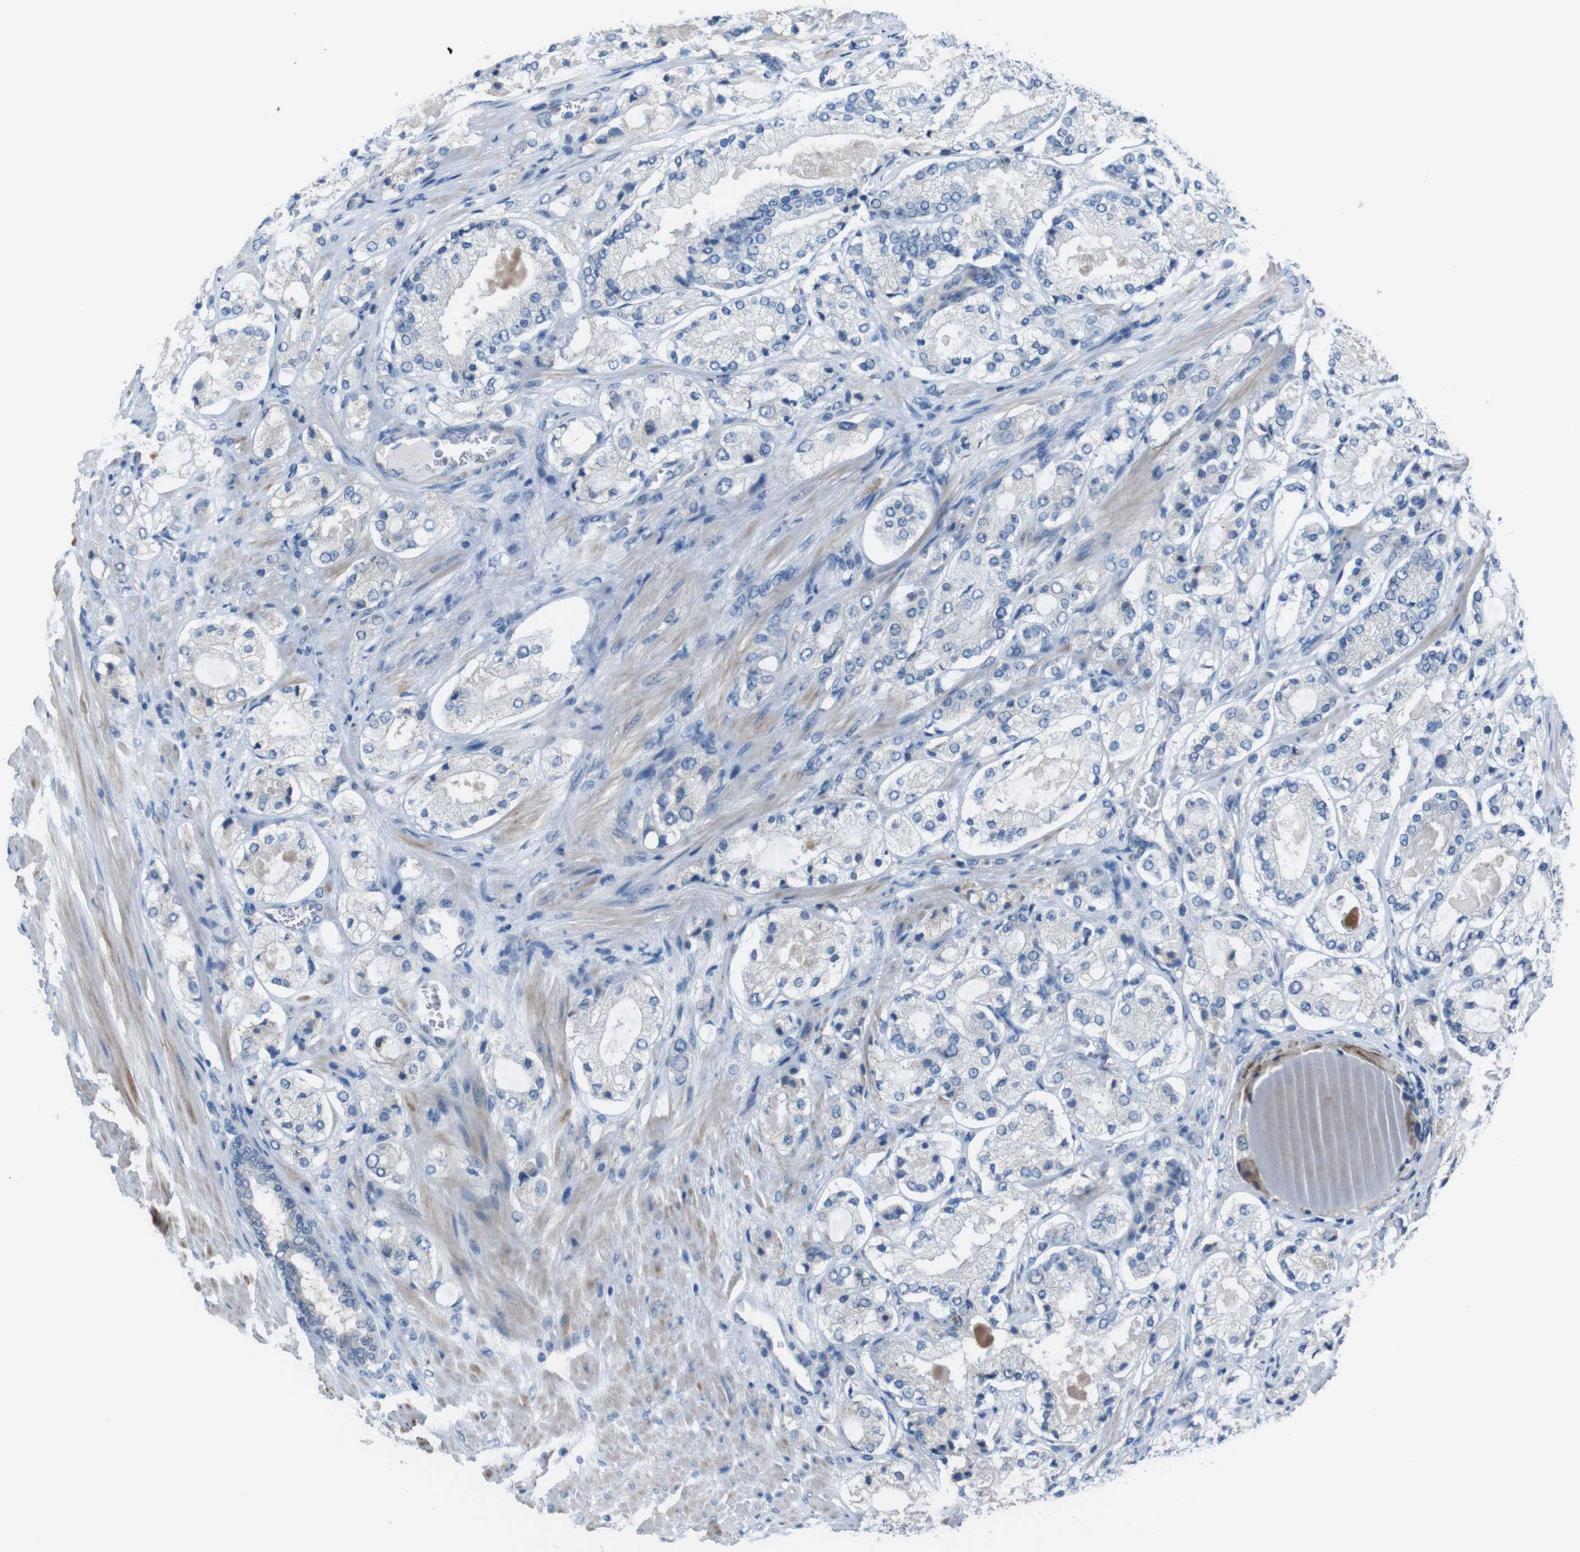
{"staining": {"intensity": "negative", "quantity": "none", "location": "none"}, "tissue": "prostate cancer", "cell_type": "Tumor cells", "image_type": "cancer", "snomed": [{"axis": "morphology", "description": "Adenocarcinoma, High grade"}, {"axis": "topography", "description": "Prostate"}], "caption": "IHC of human prostate cancer (high-grade adenocarcinoma) exhibits no expression in tumor cells.", "gene": "CDH22", "patient": {"sex": "male", "age": 65}}